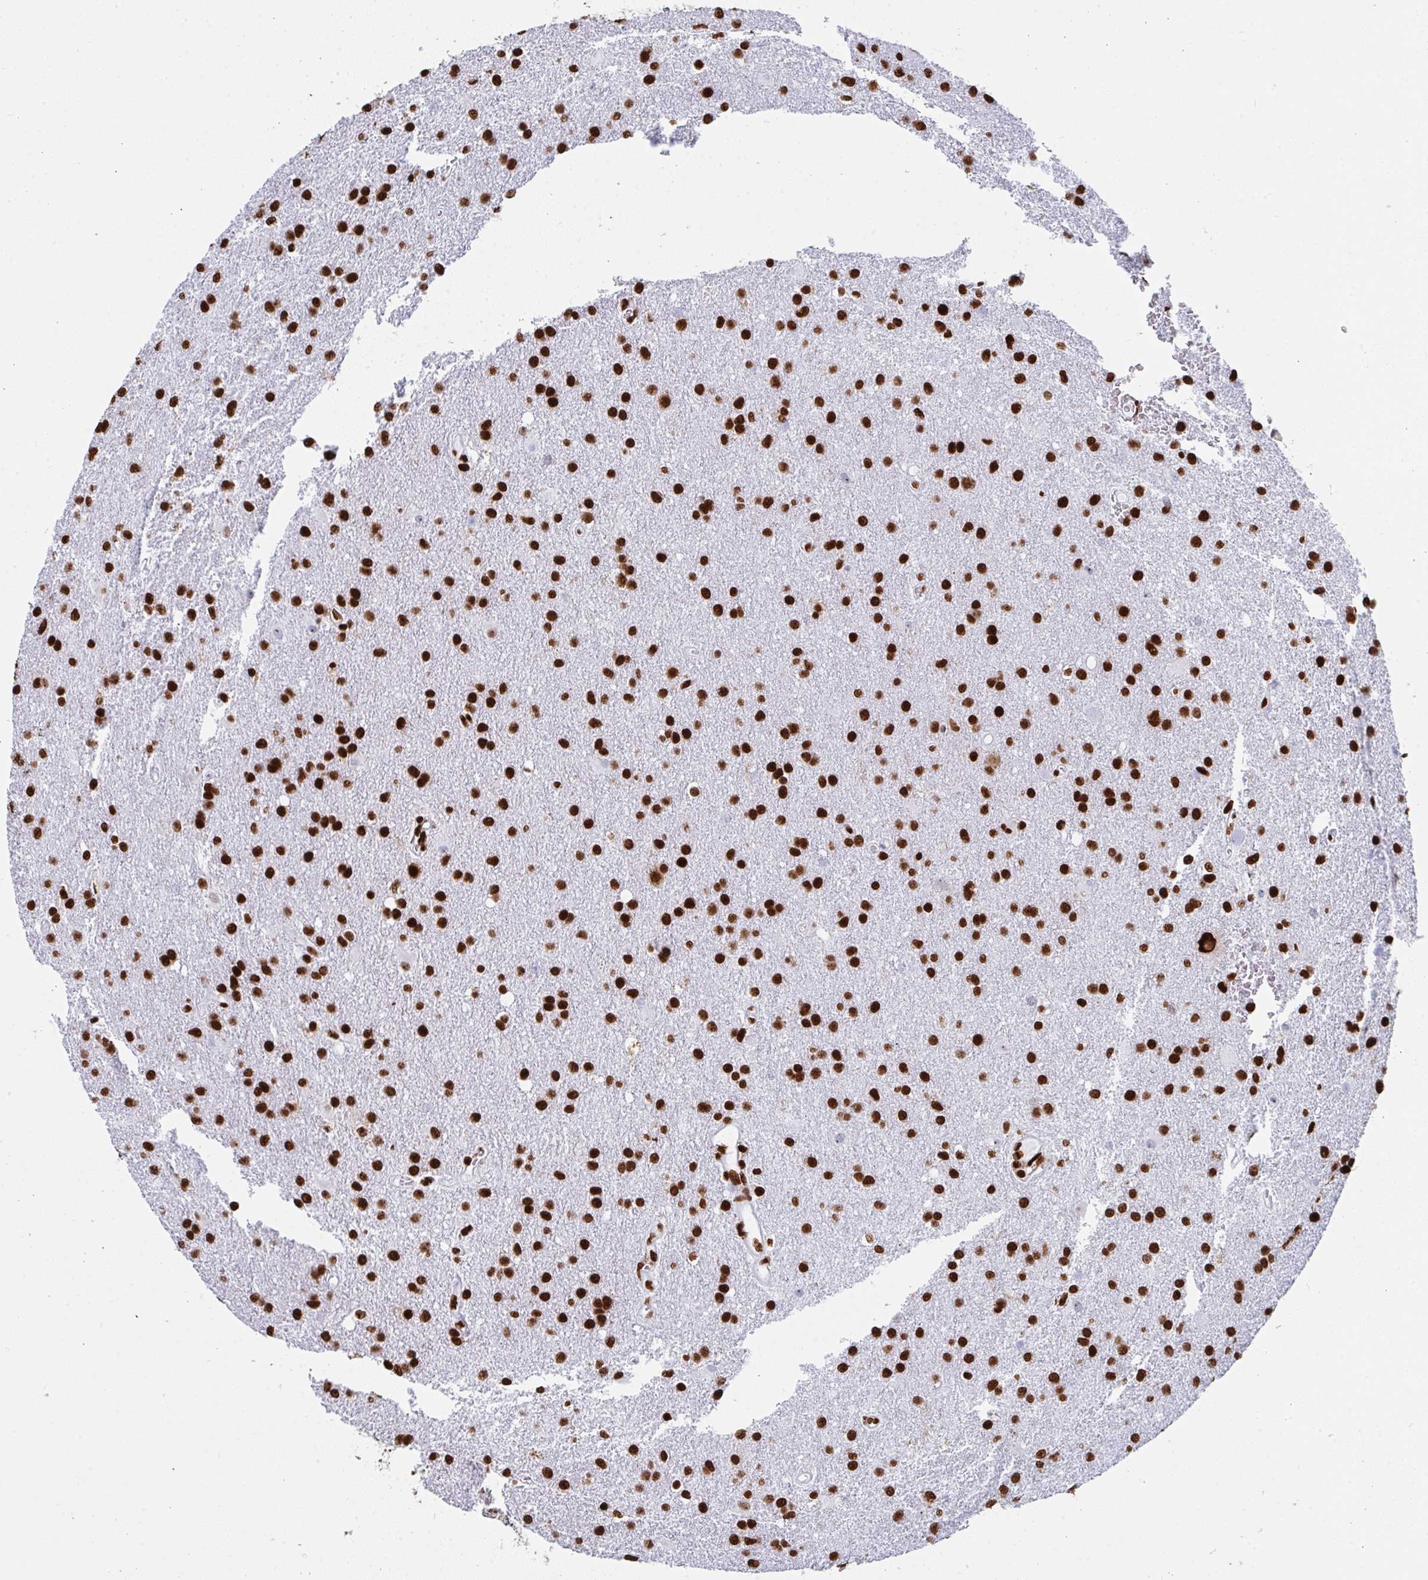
{"staining": {"intensity": "strong", "quantity": ">75%", "location": "nuclear"}, "tissue": "glioma", "cell_type": "Tumor cells", "image_type": "cancer", "snomed": [{"axis": "morphology", "description": "Glioma, malignant, Low grade"}, {"axis": "topography", "description": "Brain"}], "caption": "Glioma was stained to show a protein in brown. There is high levels of strong nuclear positivity in about >75% of tumor cells.", "gene": "GAR1", "patient": {"sex": "male", "age": 66}}